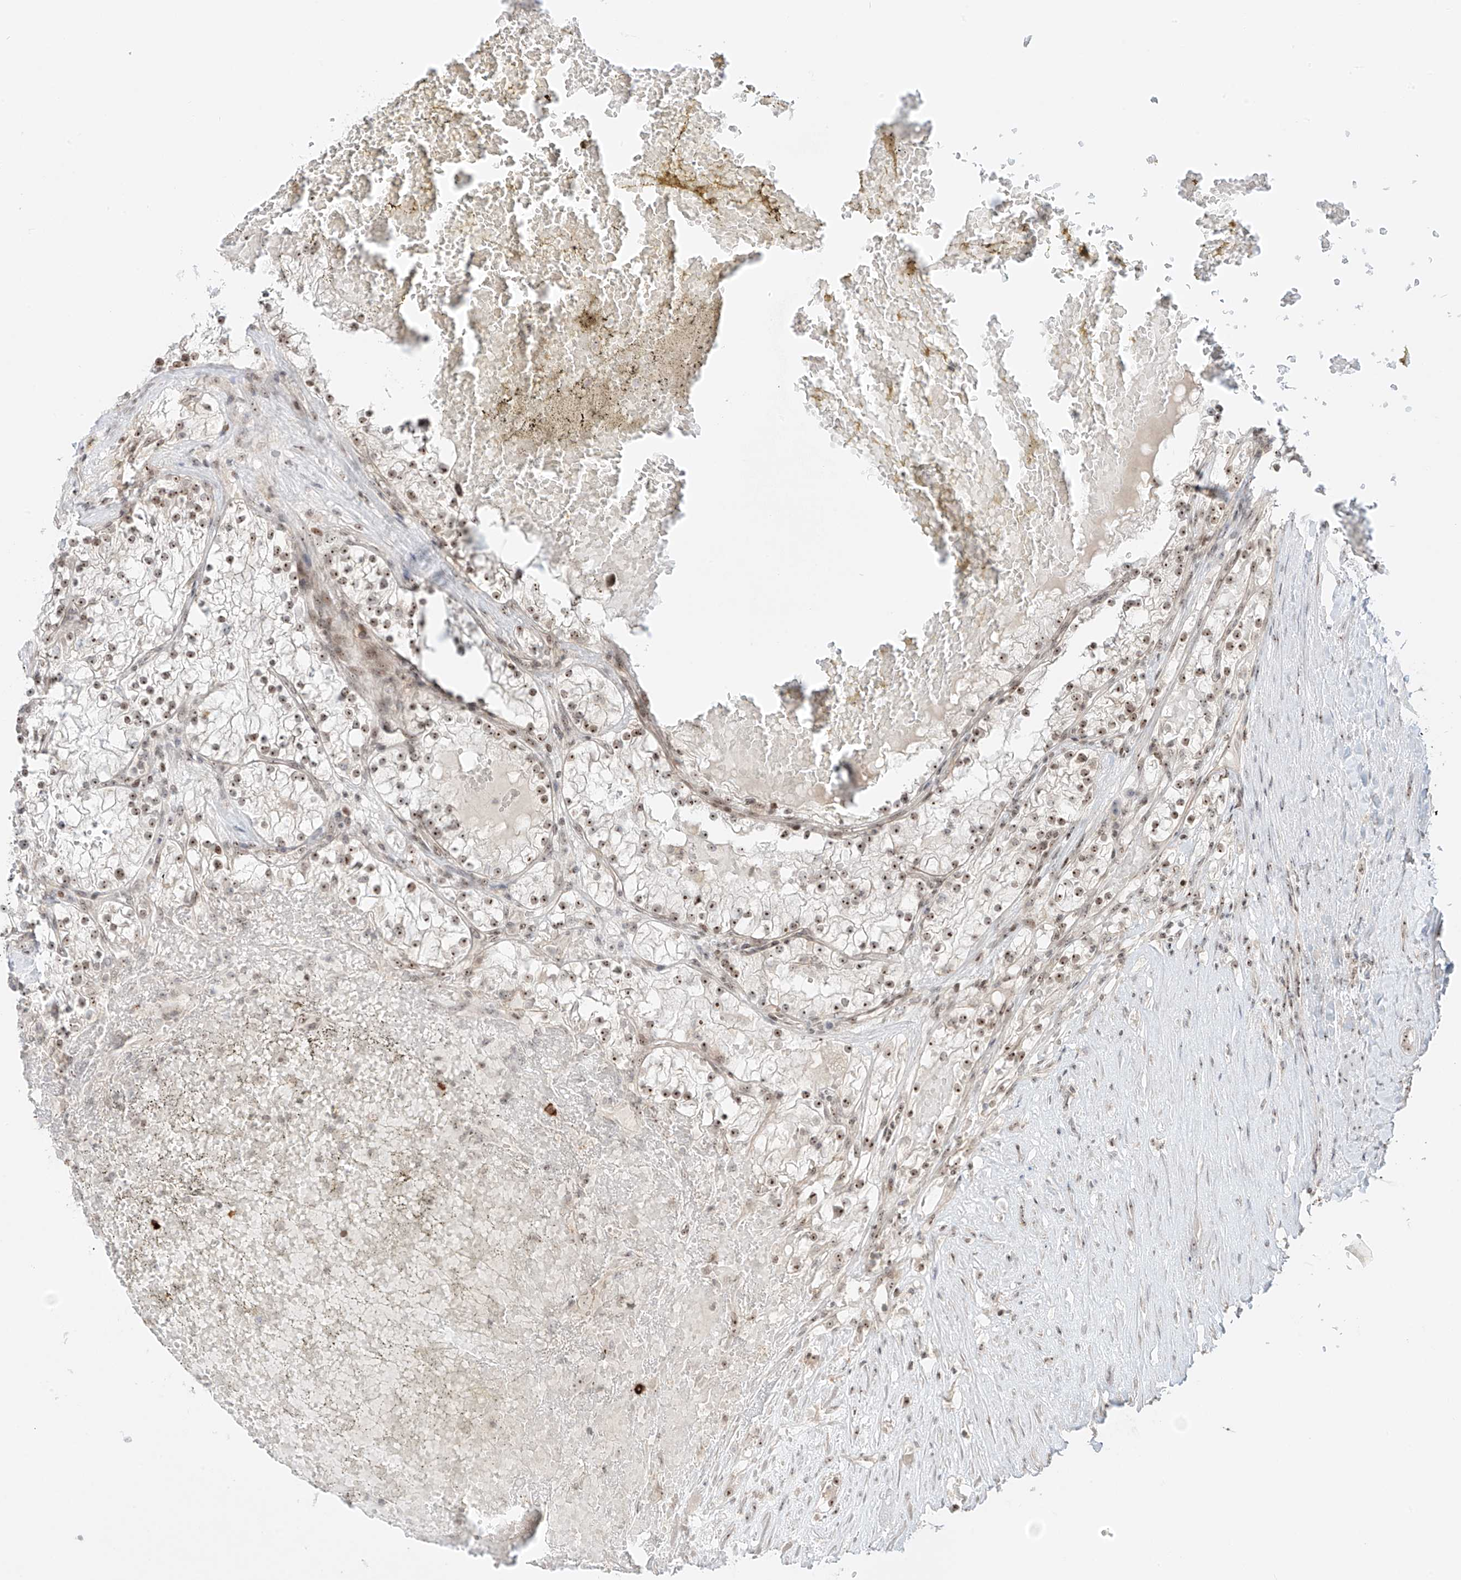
{"staining": {"intensity": "weak", "quantity": "25%-75%", "location": "nuclear"}, "tissue": "renal cancer", "cell_type": "Tumor cells", "image_type": "cancer", "snomed": [{"axis": "morphology", "description": "Normal tissue, NOS"}, {"axis": "morphology", "description": "Adenocarcinoma, NOS"}, {"axis": "topography", "description": "Kidney"}], "caption": "Protein expression analysis of renal cancer (adenocarcinoma) displays weak nuclear staining in about 25%-75% of tumor cells.", "gene": "ZNF512", "patient": {"sex": "male", "age": 68}}